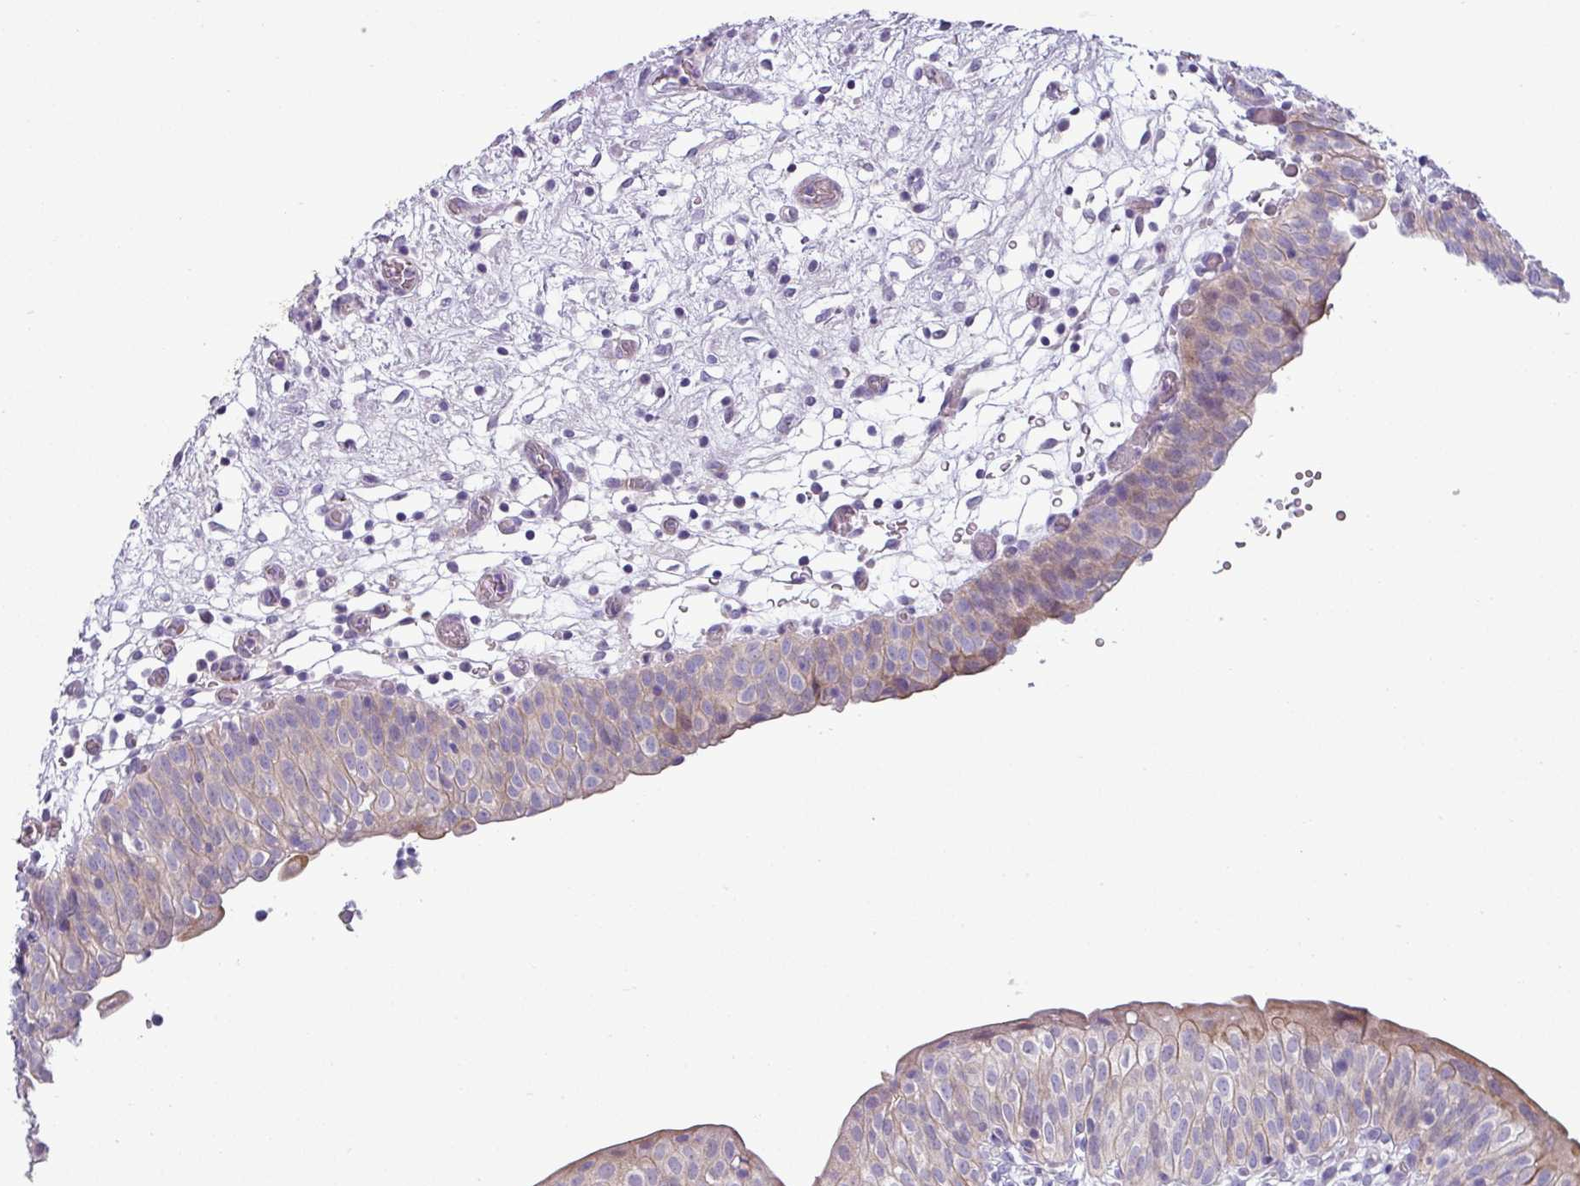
{"staining": {"intensity": "moderate", "quantity": "<25%", "location": "cytoplasmic/membranous"}, "tissue": "urinary bladder", "cell_type": "Urothelial cells", "image_type": "normal", "snomed": [{"axis": "morphology", "description": "Normal tissue, NOS"}, {"axis": "topography", "description": "Urinary bladder"}], "caption": "Immunohistochemical staining of benign human urinary bladder demonstrates moderate cytoplasmic/membranous protein expression in about <25% of urothelial cells. (brown staining indicates protein expression, while blue staining denotes nuclei).", "gene": "ACAP3", "patient": {"sex": "male", "age": 55}}